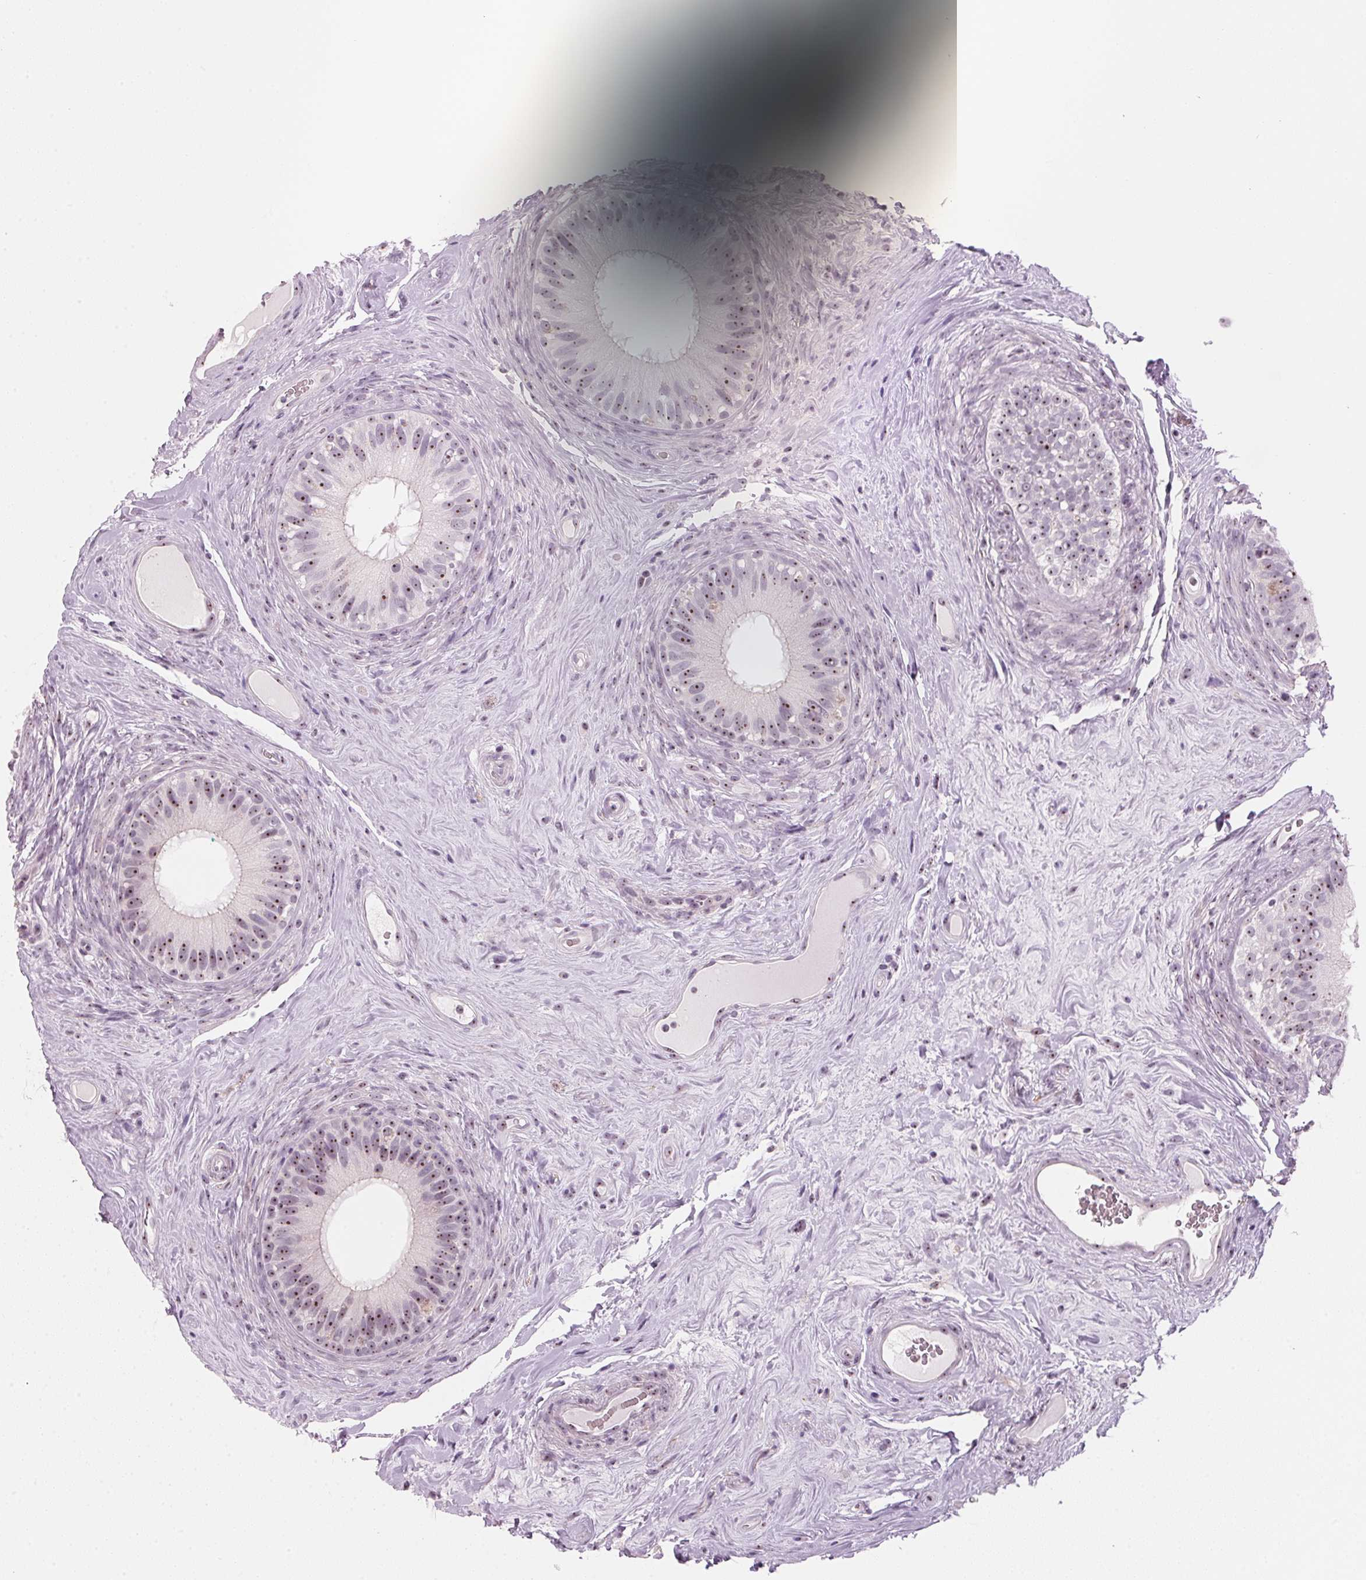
{"staining": {"intensity": "moderate", "quantity": ">75%", "location": "nuclear"}, "tissue": "epididymis", "cell_type": "Glandular cells", "image_type": "normal", "snomed": [{"axis": "morphology", "description": "Normal tissue, NOS"}, {"axis": "topography", "description": "Epididymis"}], "caption": "Epididymis stained with a protein marker demonstrates moderate staining in glandular cells.", "gene": "DNTTIP2", "patient": {"sex": "male", "age": 59}}